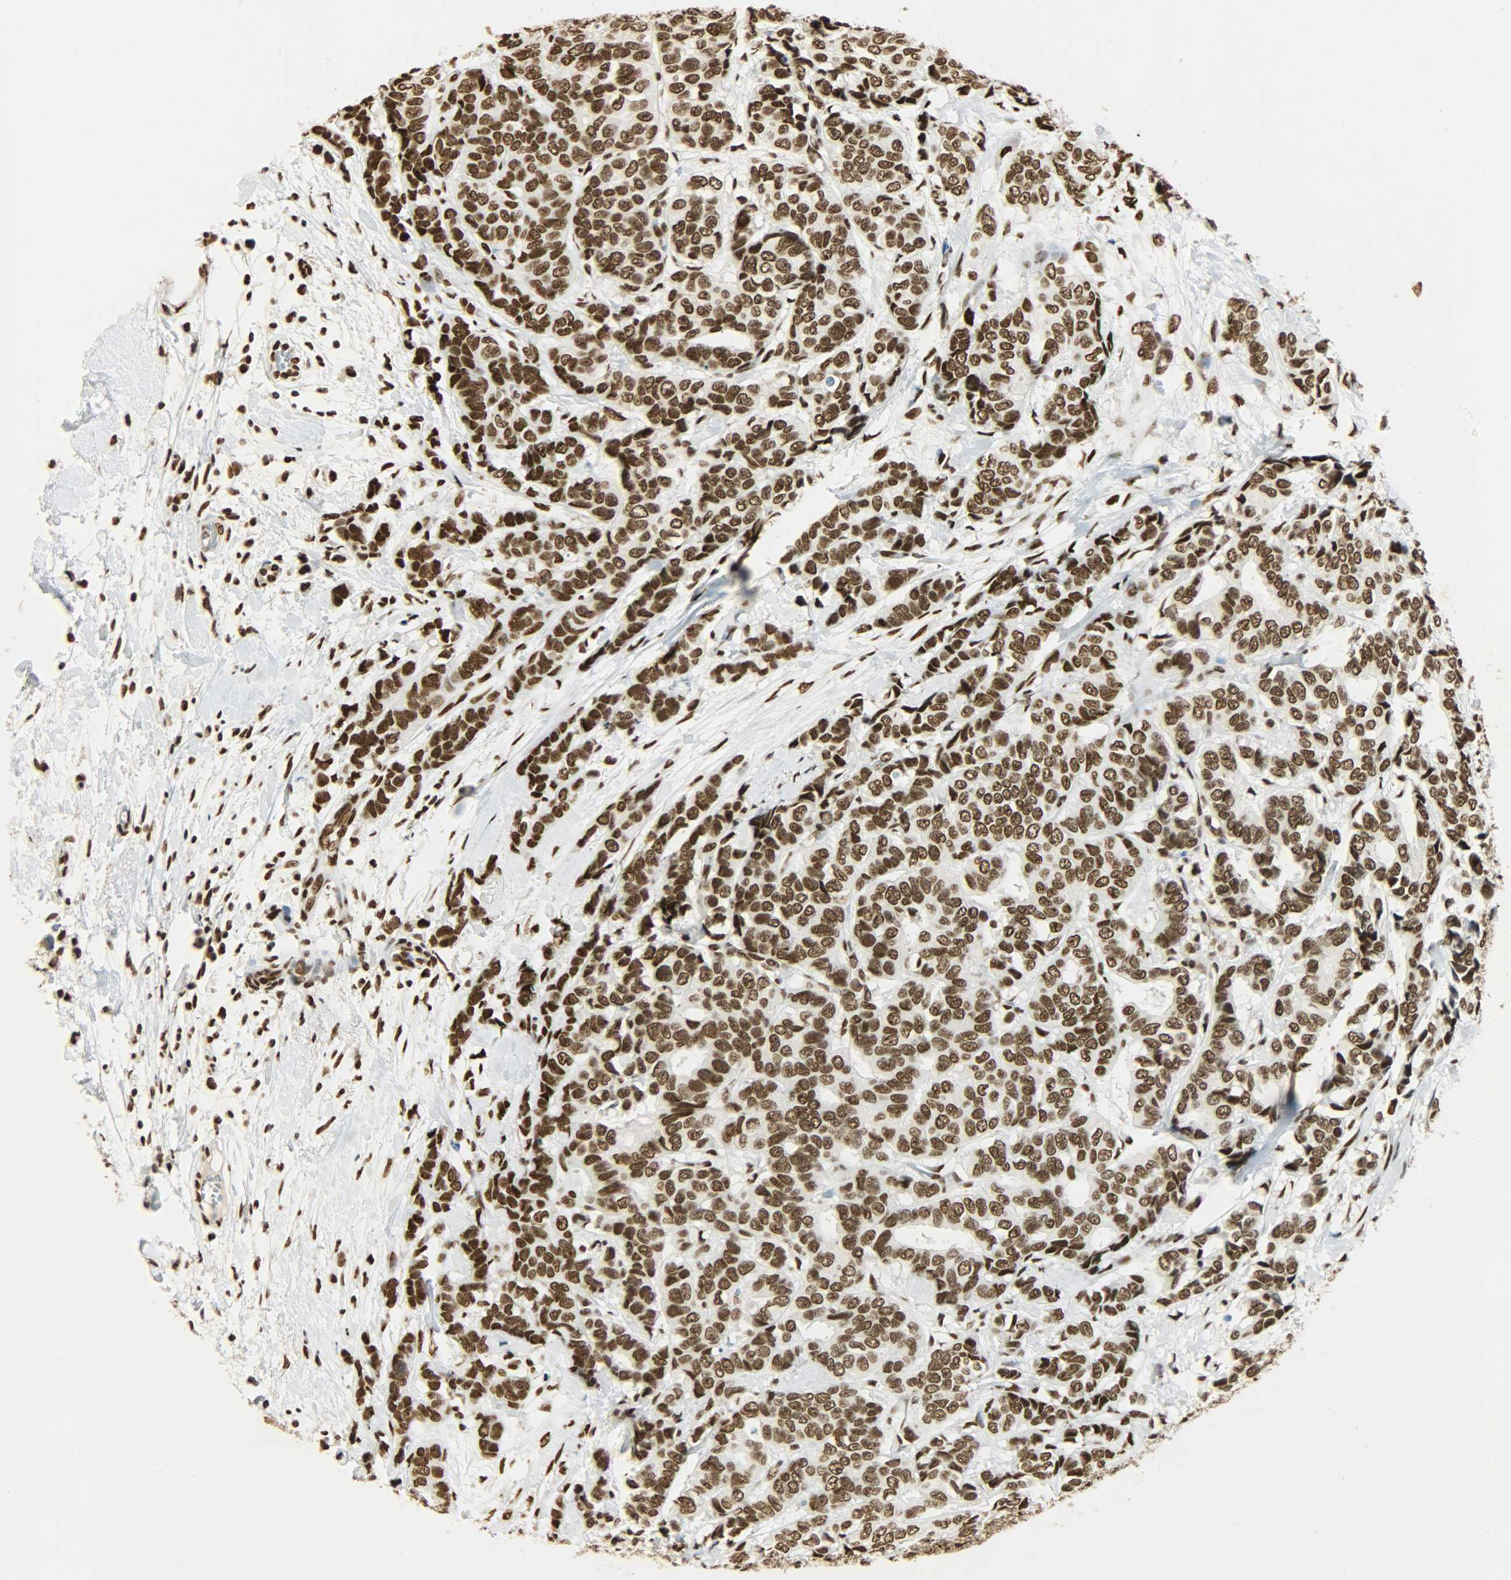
{"staining": {"intensity": "strong", "quantity": ">75%", "location": "nuclear"}, "tissue": "breast cancer", "cell_type": "Tumor cells", "image_type": "cancer", "snomed": [{"axis": "morphology", "description": "Duct carcinoma"}, {"axis": "topography", "description": "Breast"}], "caption": "This image reveals immunohistochemistry staining of breast invasive ductal carcinoma, with high strong nuclear positivity in approximately >75% of tumor cells.", "gene": "KHDRBS1", "patient": {"sex": "female", "age": 87}}